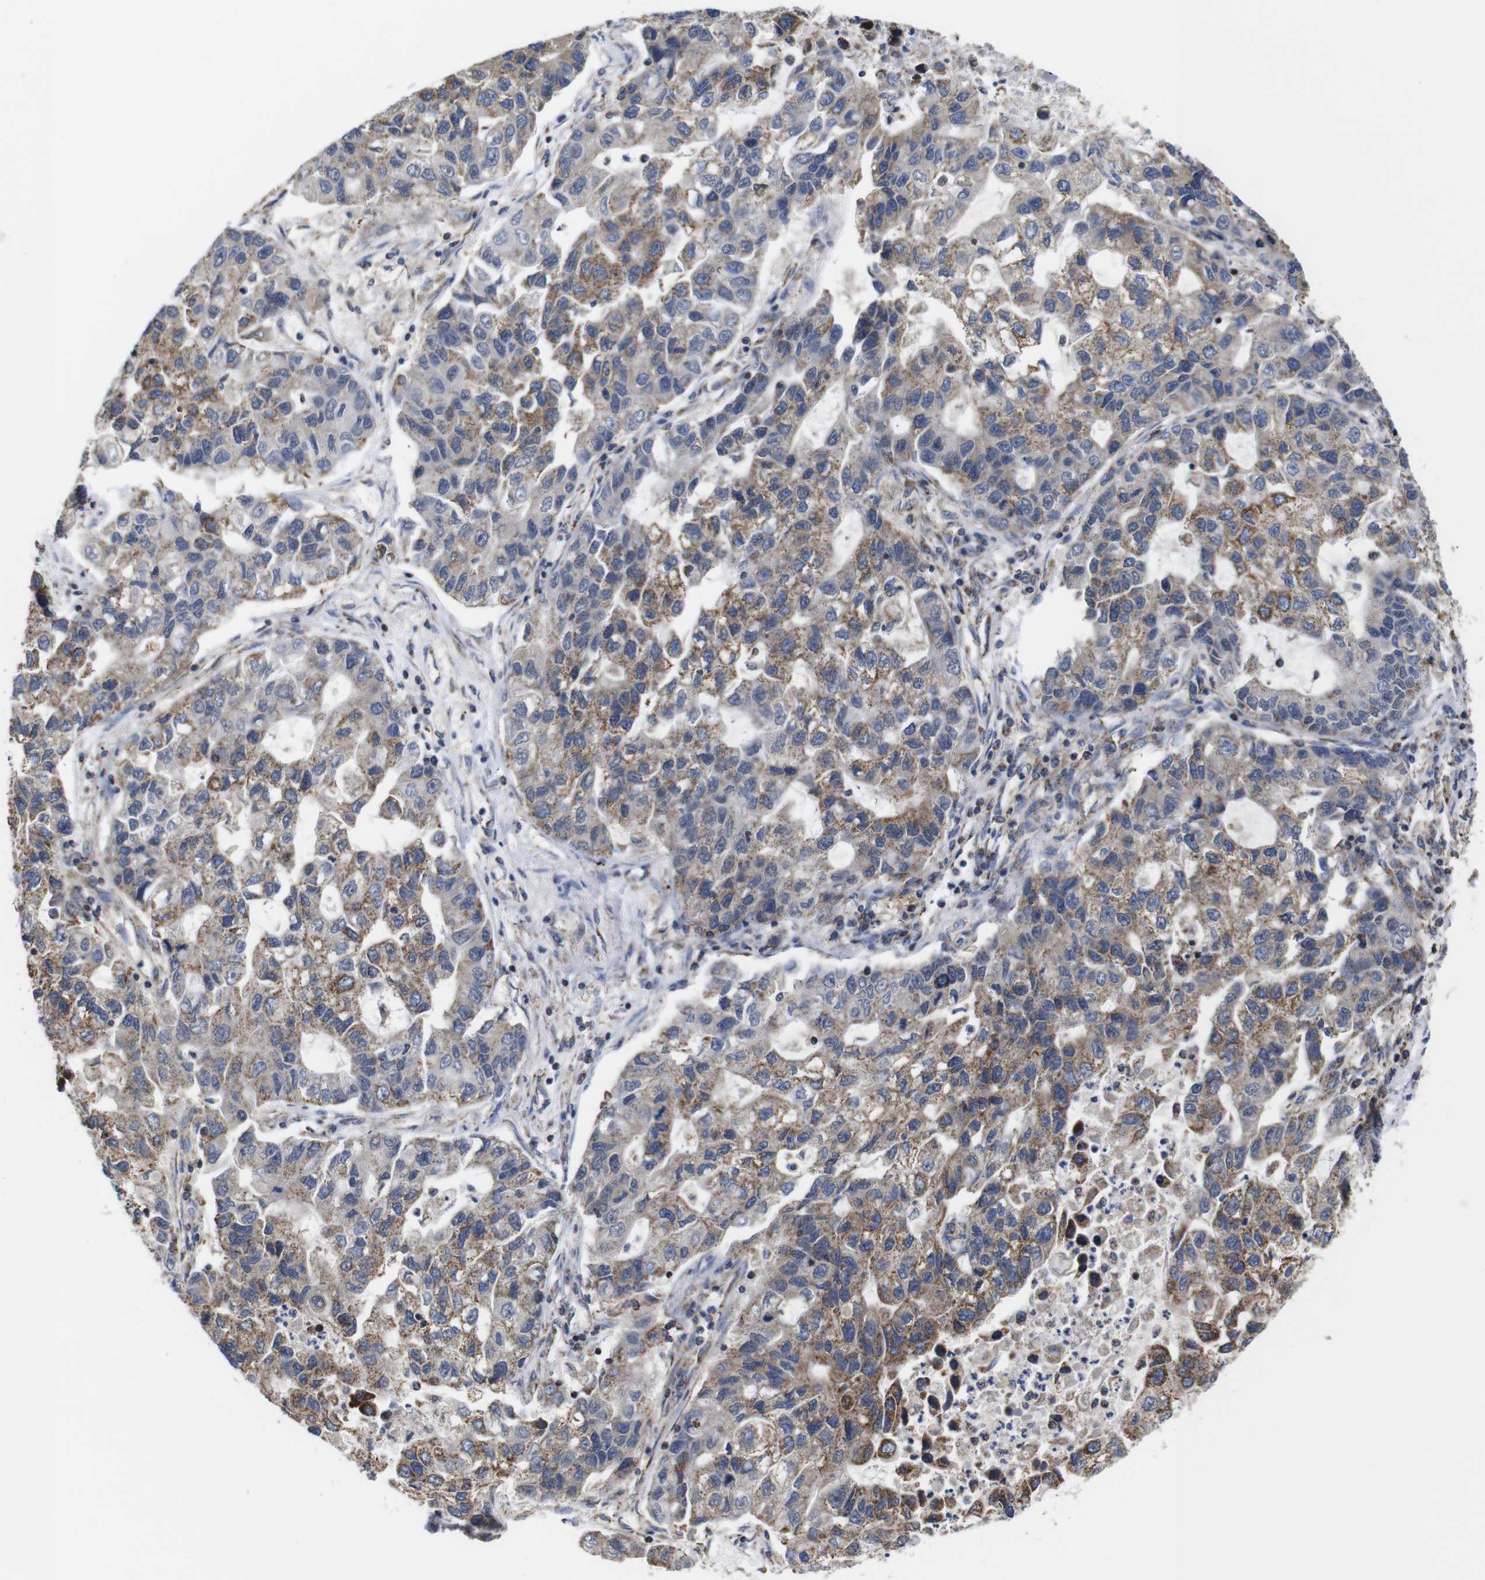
{"staining": {"intensity": "moderate", "quantity": ">75%", "location": "cytoplasmic/membranous"}, "tissue": "lung cancer", "cell_type": "Tumor cells", "image_type": "cancer", "snomed": [{"axis": "morphology", "description": "Adenocarcinoma, NOS"}, {"axis": "topography", "description": "Lung"}], "caption": "Lung adenocarcinoma stained for a protein (brown) reveals moderate cytoplasmic/membranous positive staining in approximately >75% of tumor cells.", "gene": "C17orf80", "patient": {"sex": "female", "age": 51}}